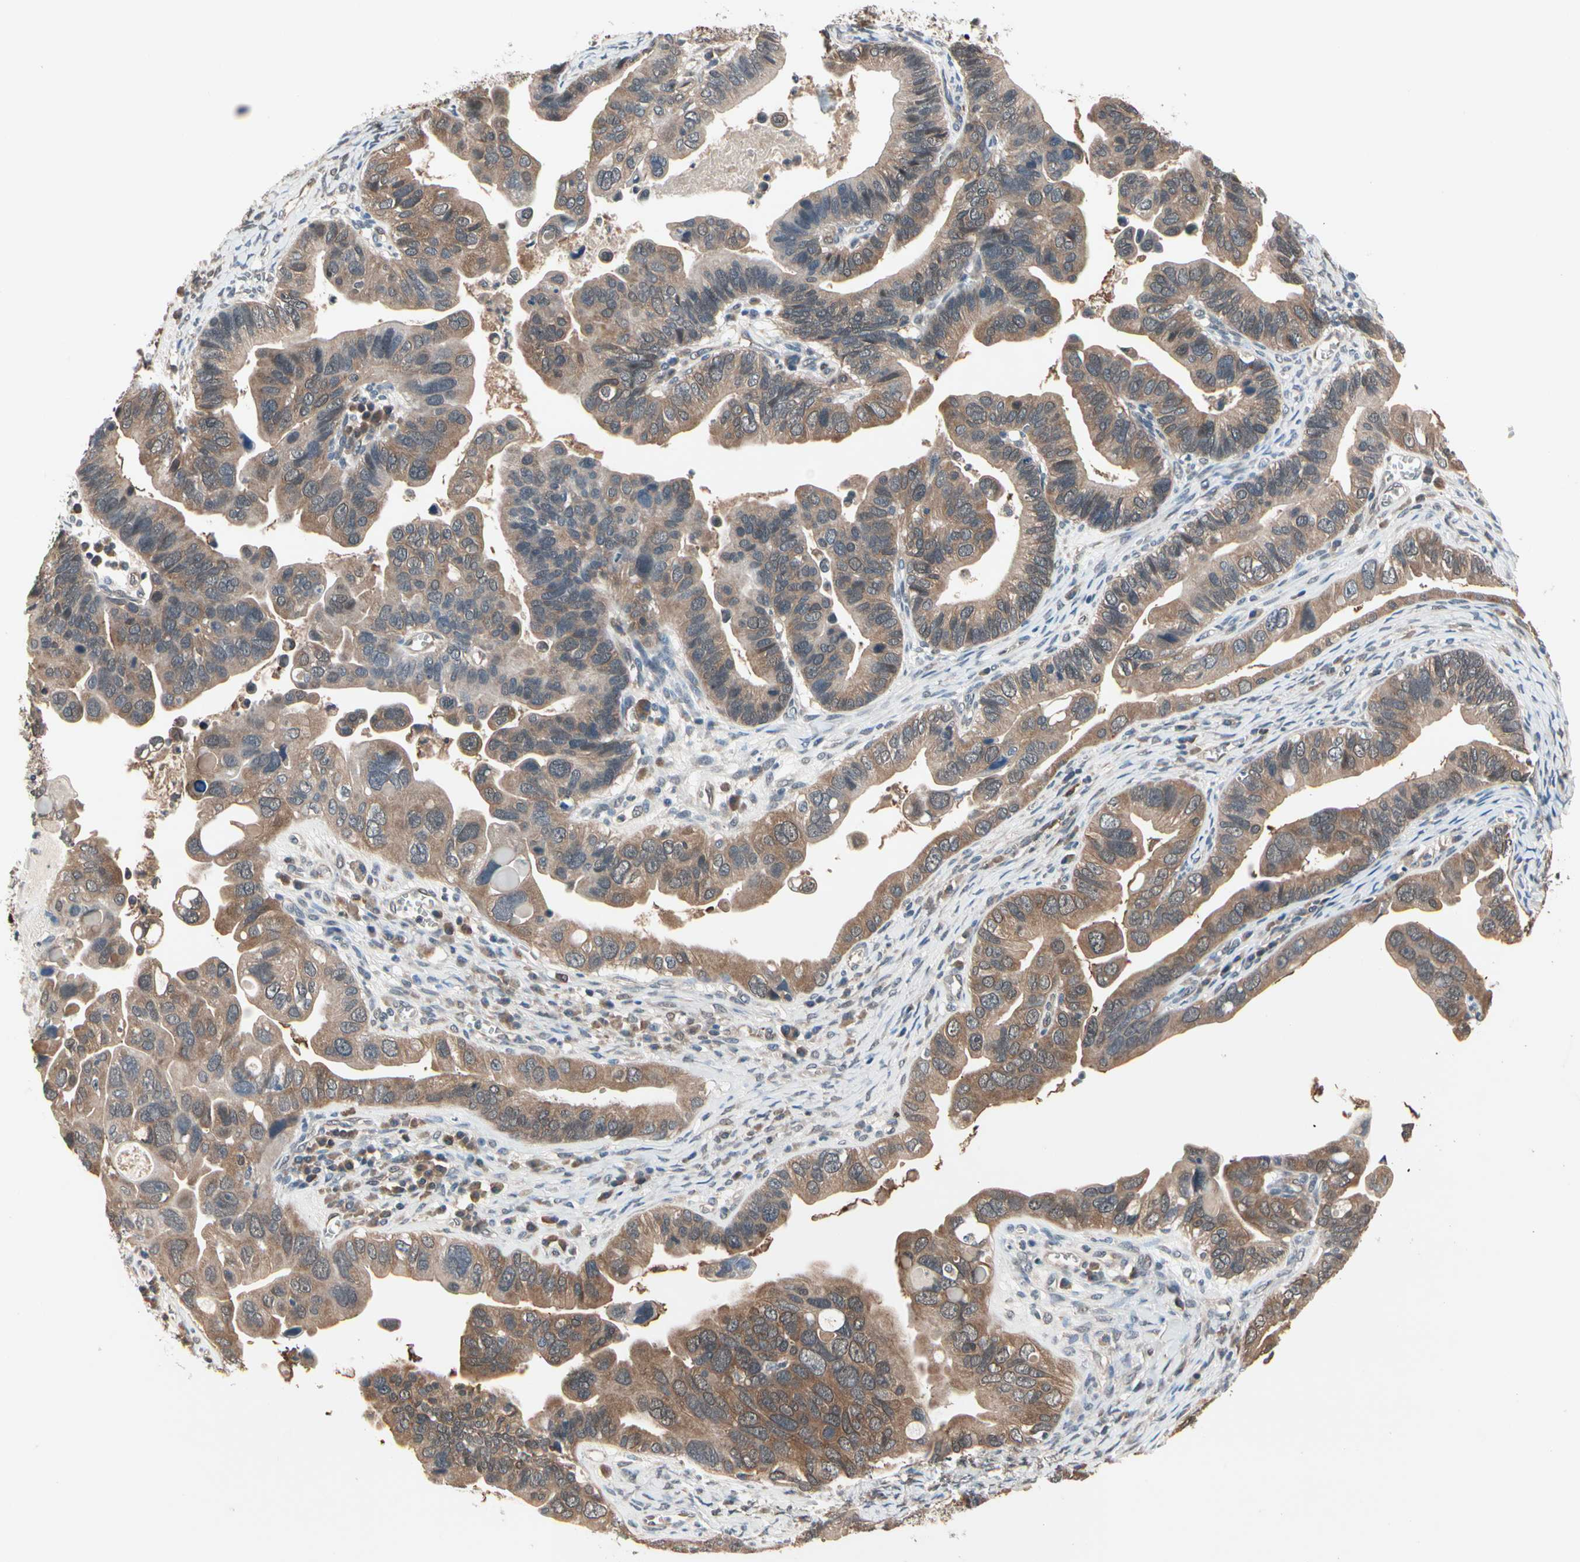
{"staining": {"intensity": "moderate", "quantity": ">75%", "location": "cytoplasmic/membranous"}, "tissue": "ovarian cancer", "cell_type": "Tumor cells", "image_type": "cancer", "snomed": [{"axis": "morphology", "description": "Cystadenocarcinoma, serous, NOS"}, {"axis": "topography", "description": "Ovary"}], "caption": "A high-resolution micrograph shows IHC staining of ovarian cancer, which demonstrates moderate cytoplasmic/membranous staining in about >75% of tumor cells.", "gene": "PRDX6", "patient": {"sex": "female", "age": 56}}